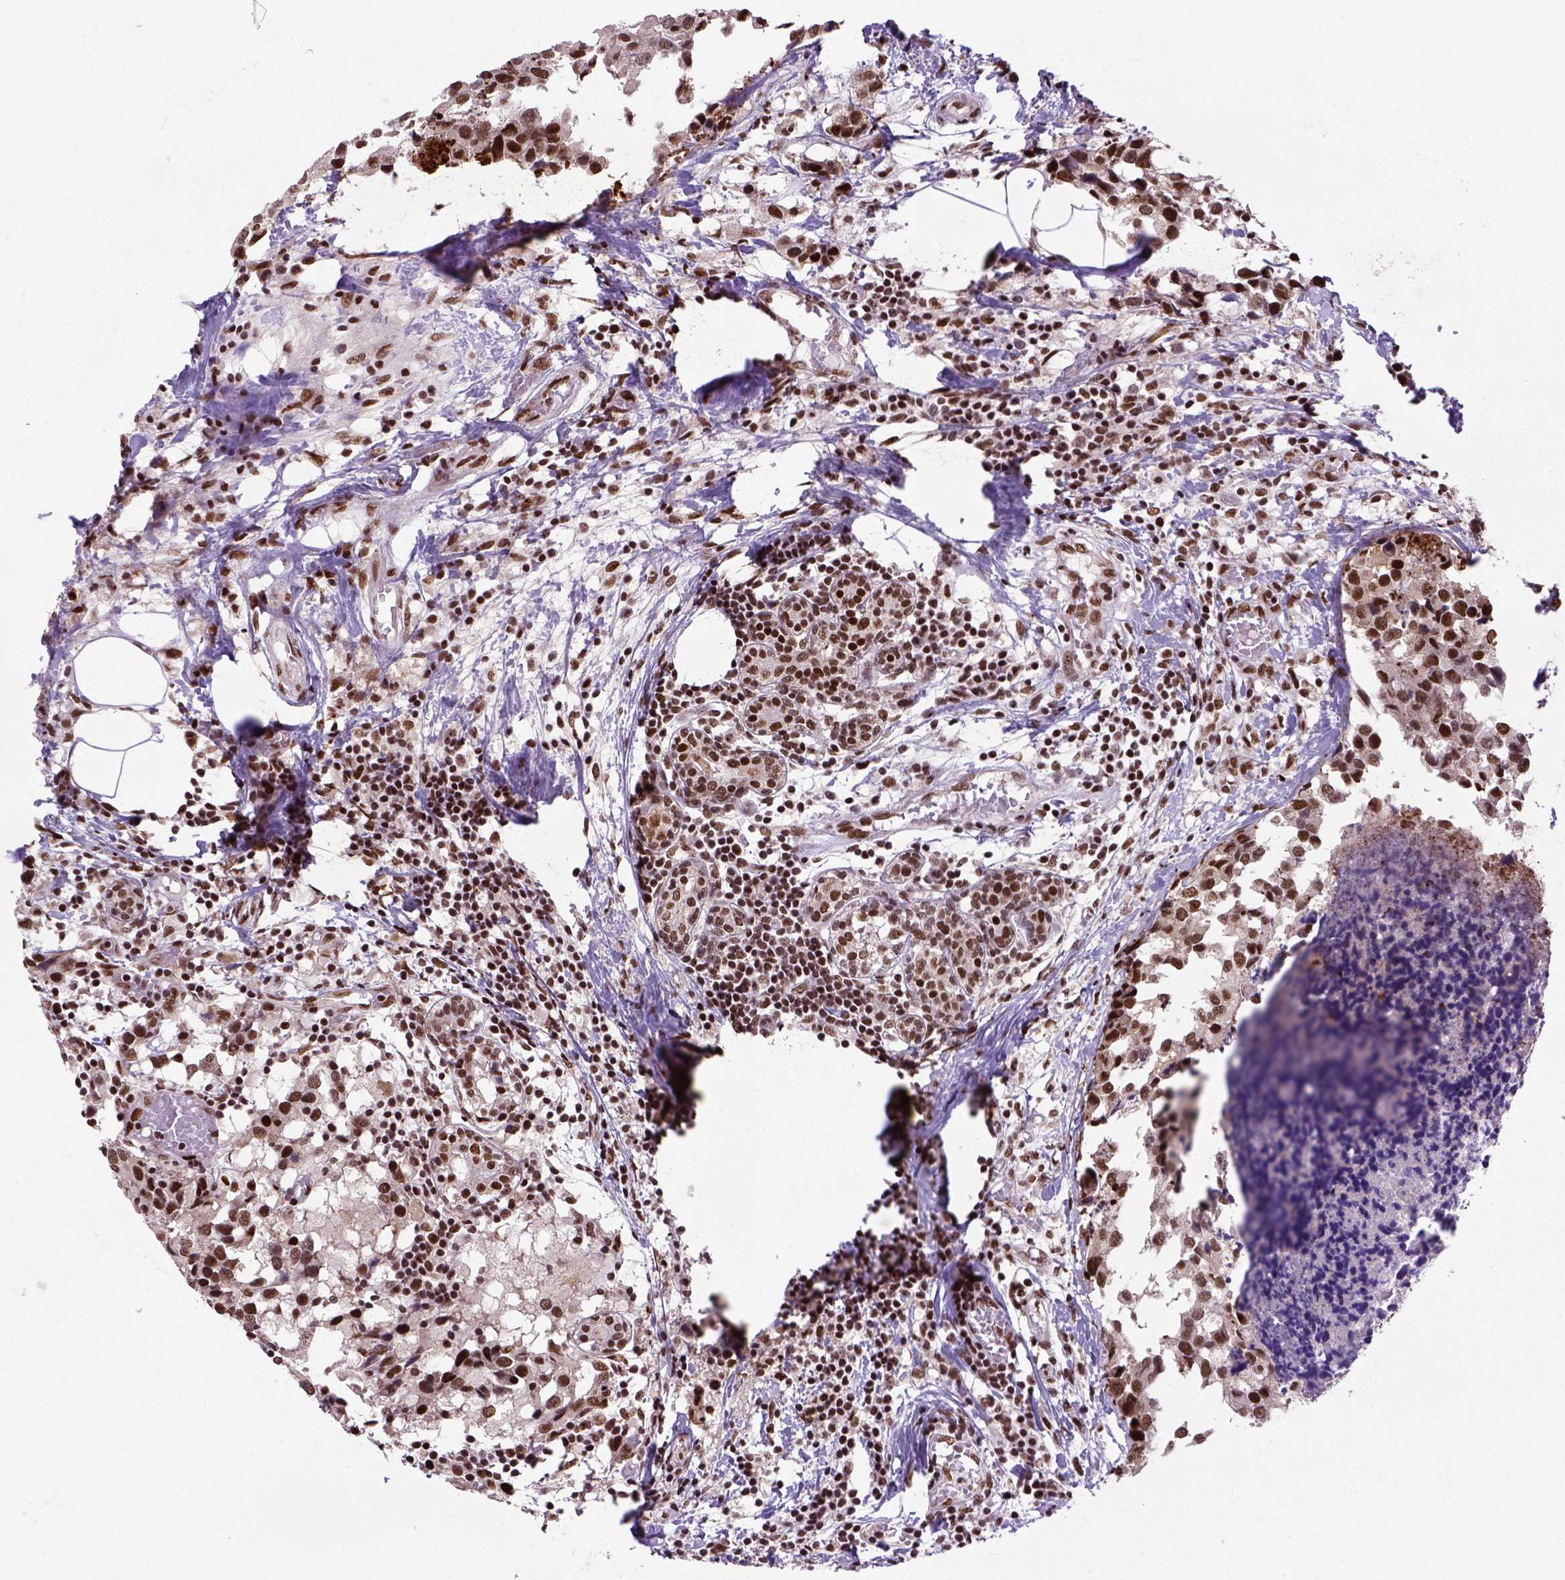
{"staining": {"intensity": "strong", "quantity": ">75%", "location": "nuclear"}, "tissue": "breast cancer", "cell_type": "Tumor cells", "image_type": "cancer", "snomed": [{"axis": "morphology", "description": "Lobular carcinoma"}, {"axis": "topography", "description": "Breast"}], "caption": "Breast lobular carcinoma was stained to show a protein in brown. There is high levels of strong nuclear positivity in approximately >75% of tumor cells.", "gene": "NSMCE2", "patient": {"sex": "female", "age": 59}}